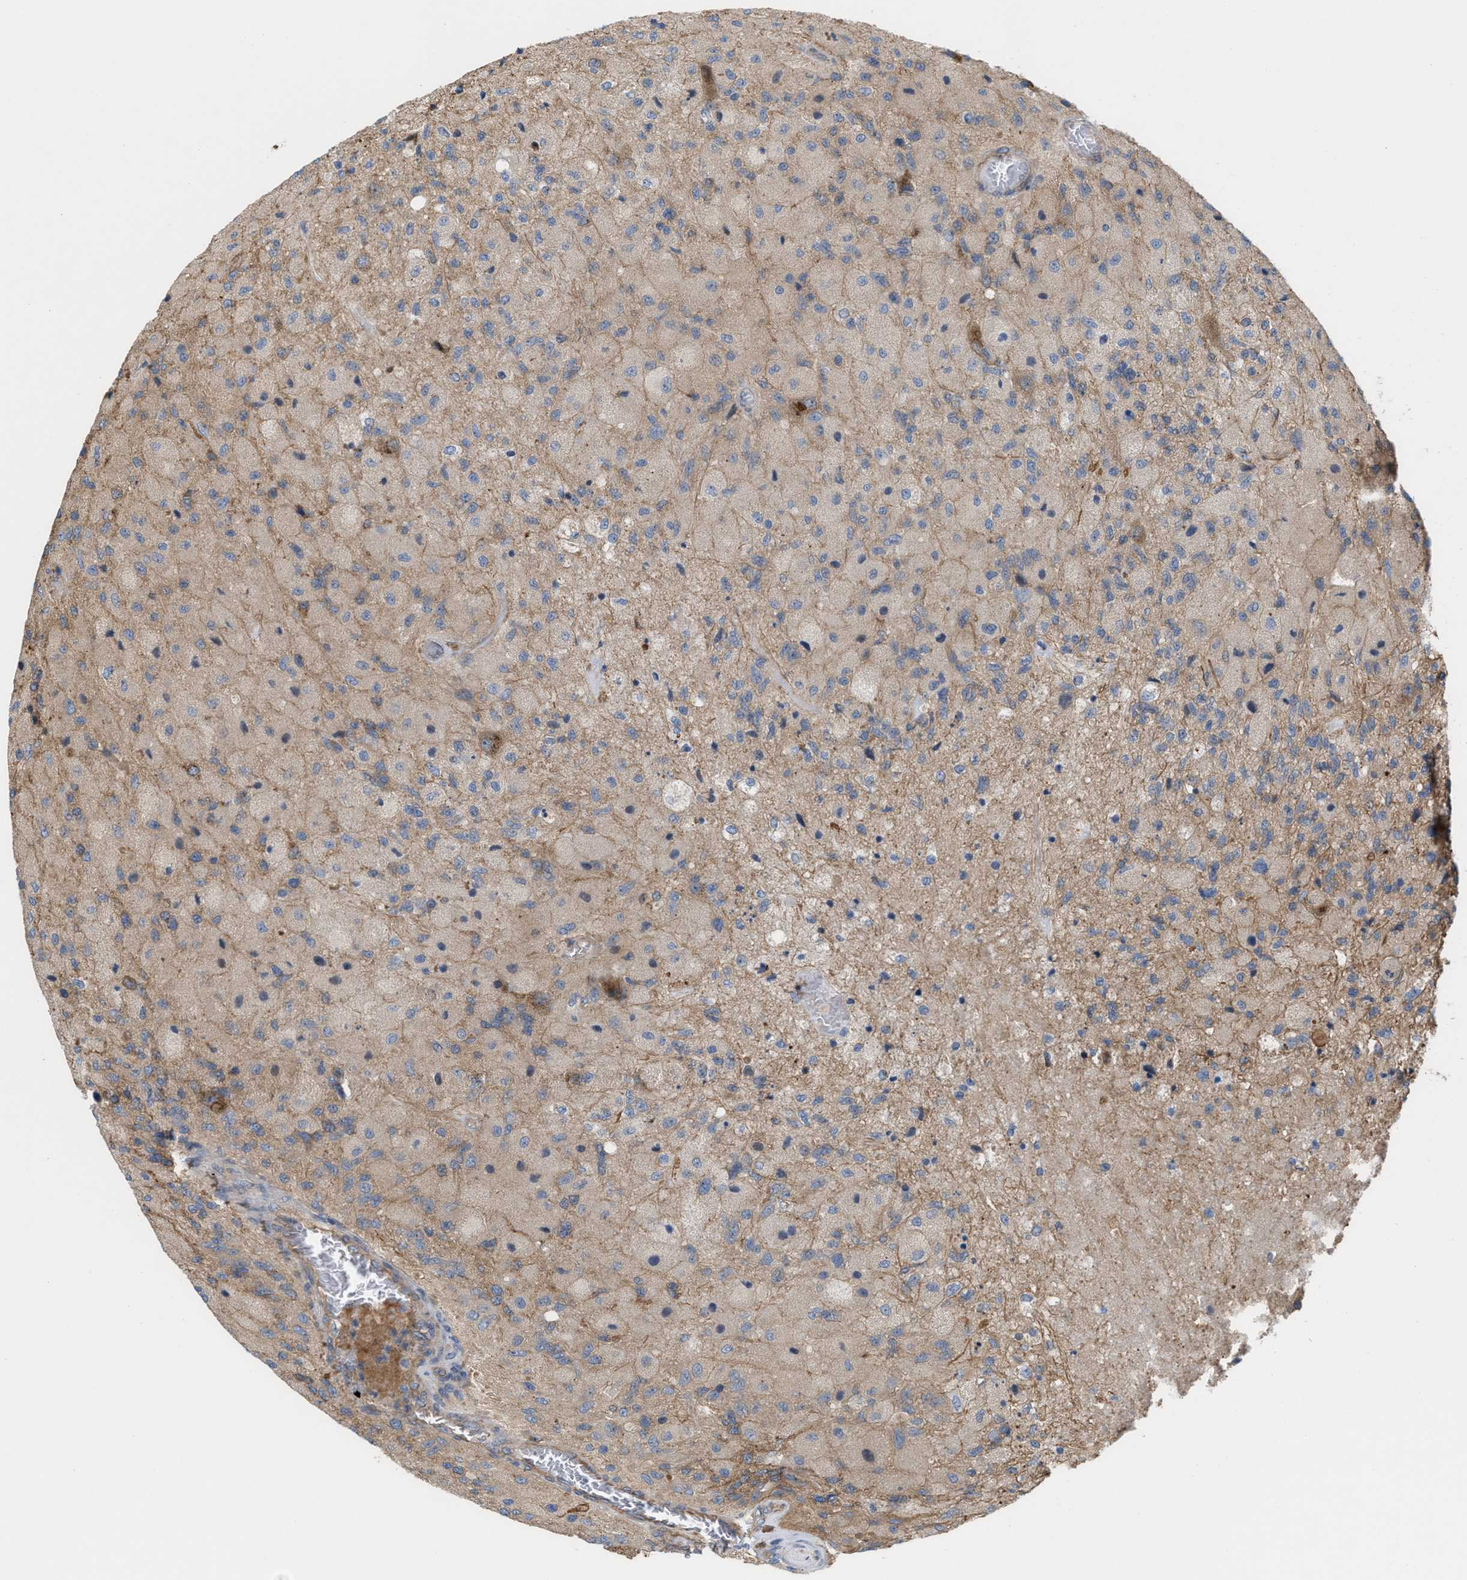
{"staining": {"intensity": "weak", "quantity": ">75%", "location": "cytoplasmic/membranous"}, "tissue": "glioma", "cell_type": "Tumor cells", "image_type": "cancer", "snomed": [{"axis": "morphology", "description": "Normal tissue, NOS"}, {"axis": "morphology", "description": "Glioma, malignant, High grade"}, {"axis": "topography", "description": "Cerebral cortex"}], "caption": "Malignant glioma (high-grade) tissue shows weak cytoplasmic/membranous expression in about >75% of tumor cells, visualized by immunohistochemistry.", "gene": "EPS15L1", "patient": {"sex": "male", "age": 77}}